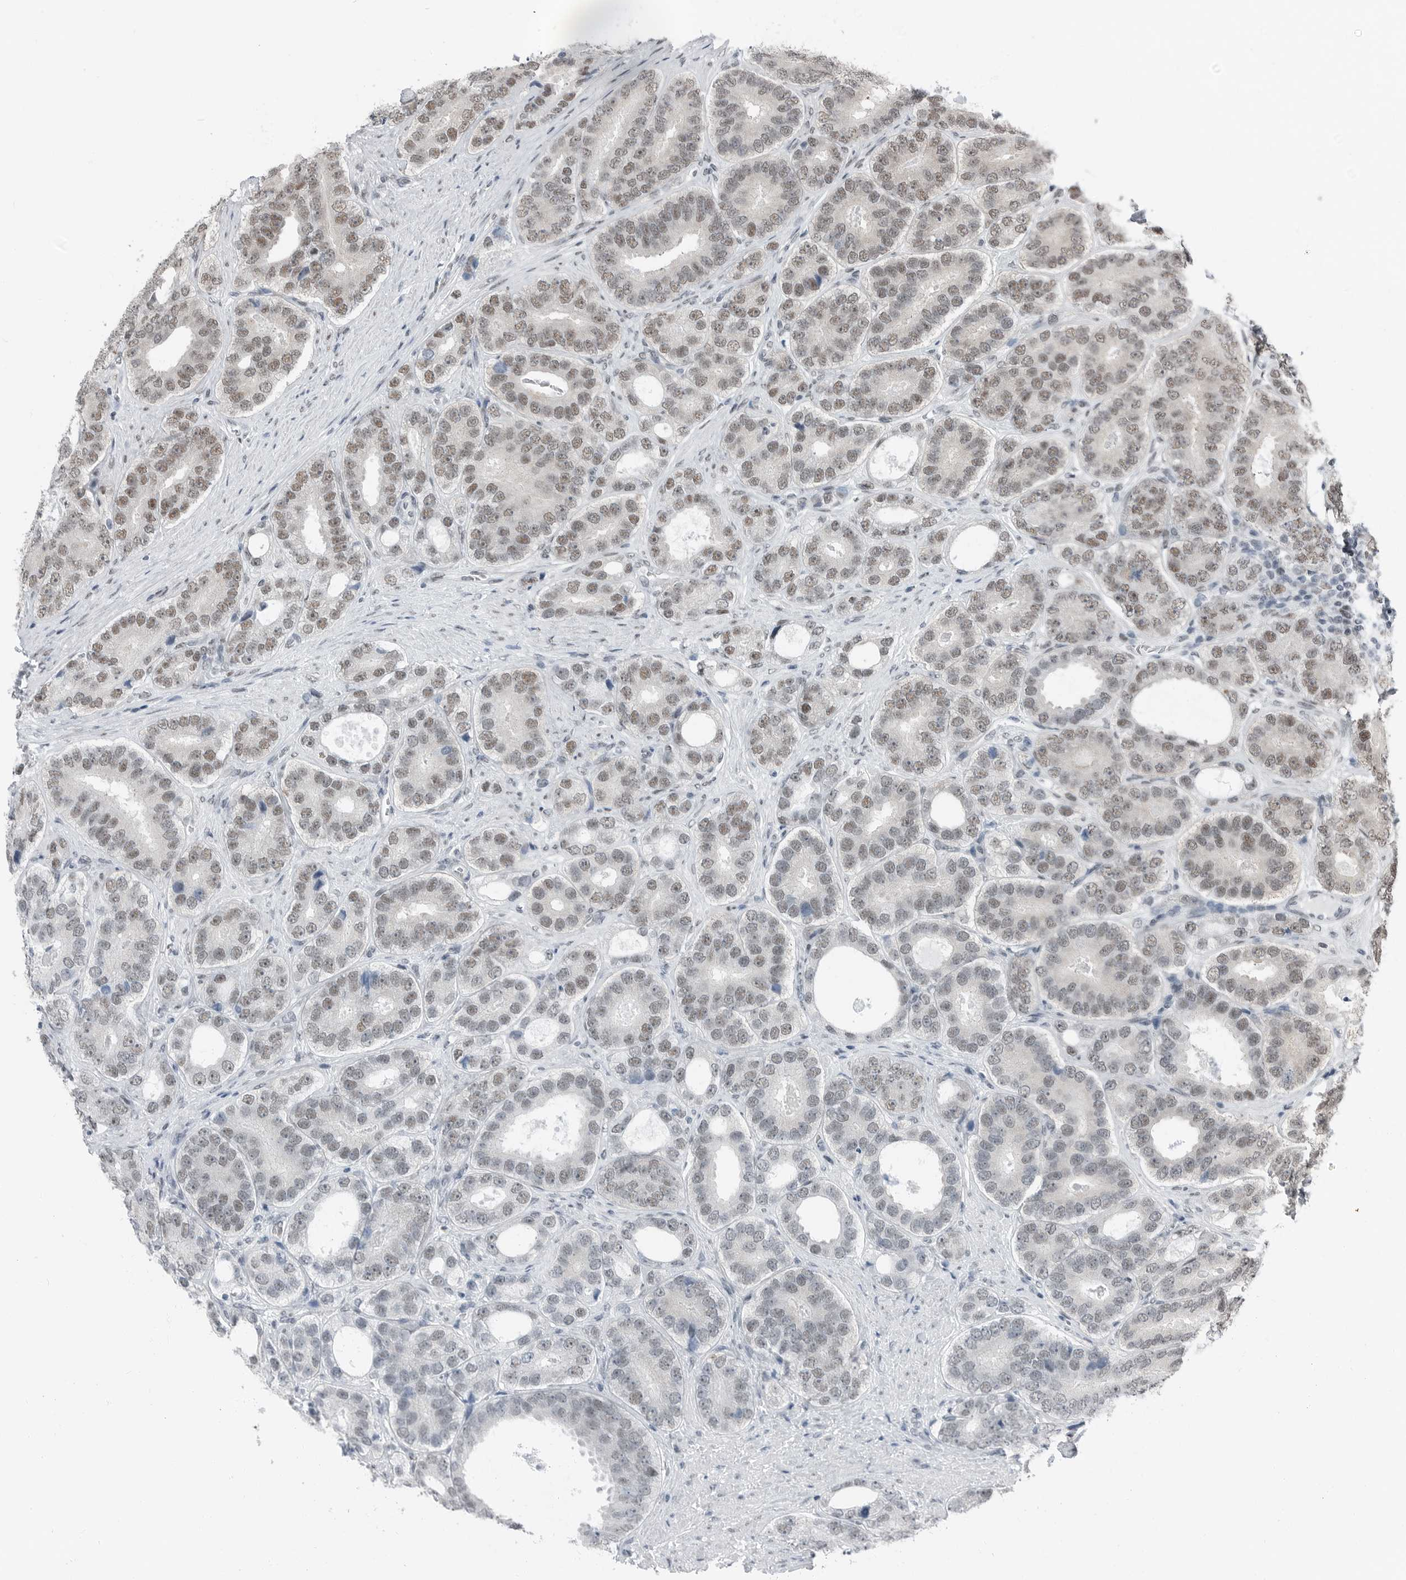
{"staining": {"intensity": "moderate", "quantity": "25%-75%", "location": "nuclear"}, "tissue": "prostate cancer", "cell_type": "Tumor cells", "image_type": "cancer", "snomed": [{"axis": "morphology", "description": "Adenocarcinoma, High grade"}, {"axis": "topography", "description": "Prostate"}], "caption": "DAB (3,3'-diaminobenzidine) immunohistochemical staining of prostate high-grade adenocarcinoma demonstrates moderate nuclear protein staining in approximately 25%-75% of tumor cells.", "gene": "BLZF1", "patient": {"sex": "male", "age": 56}}